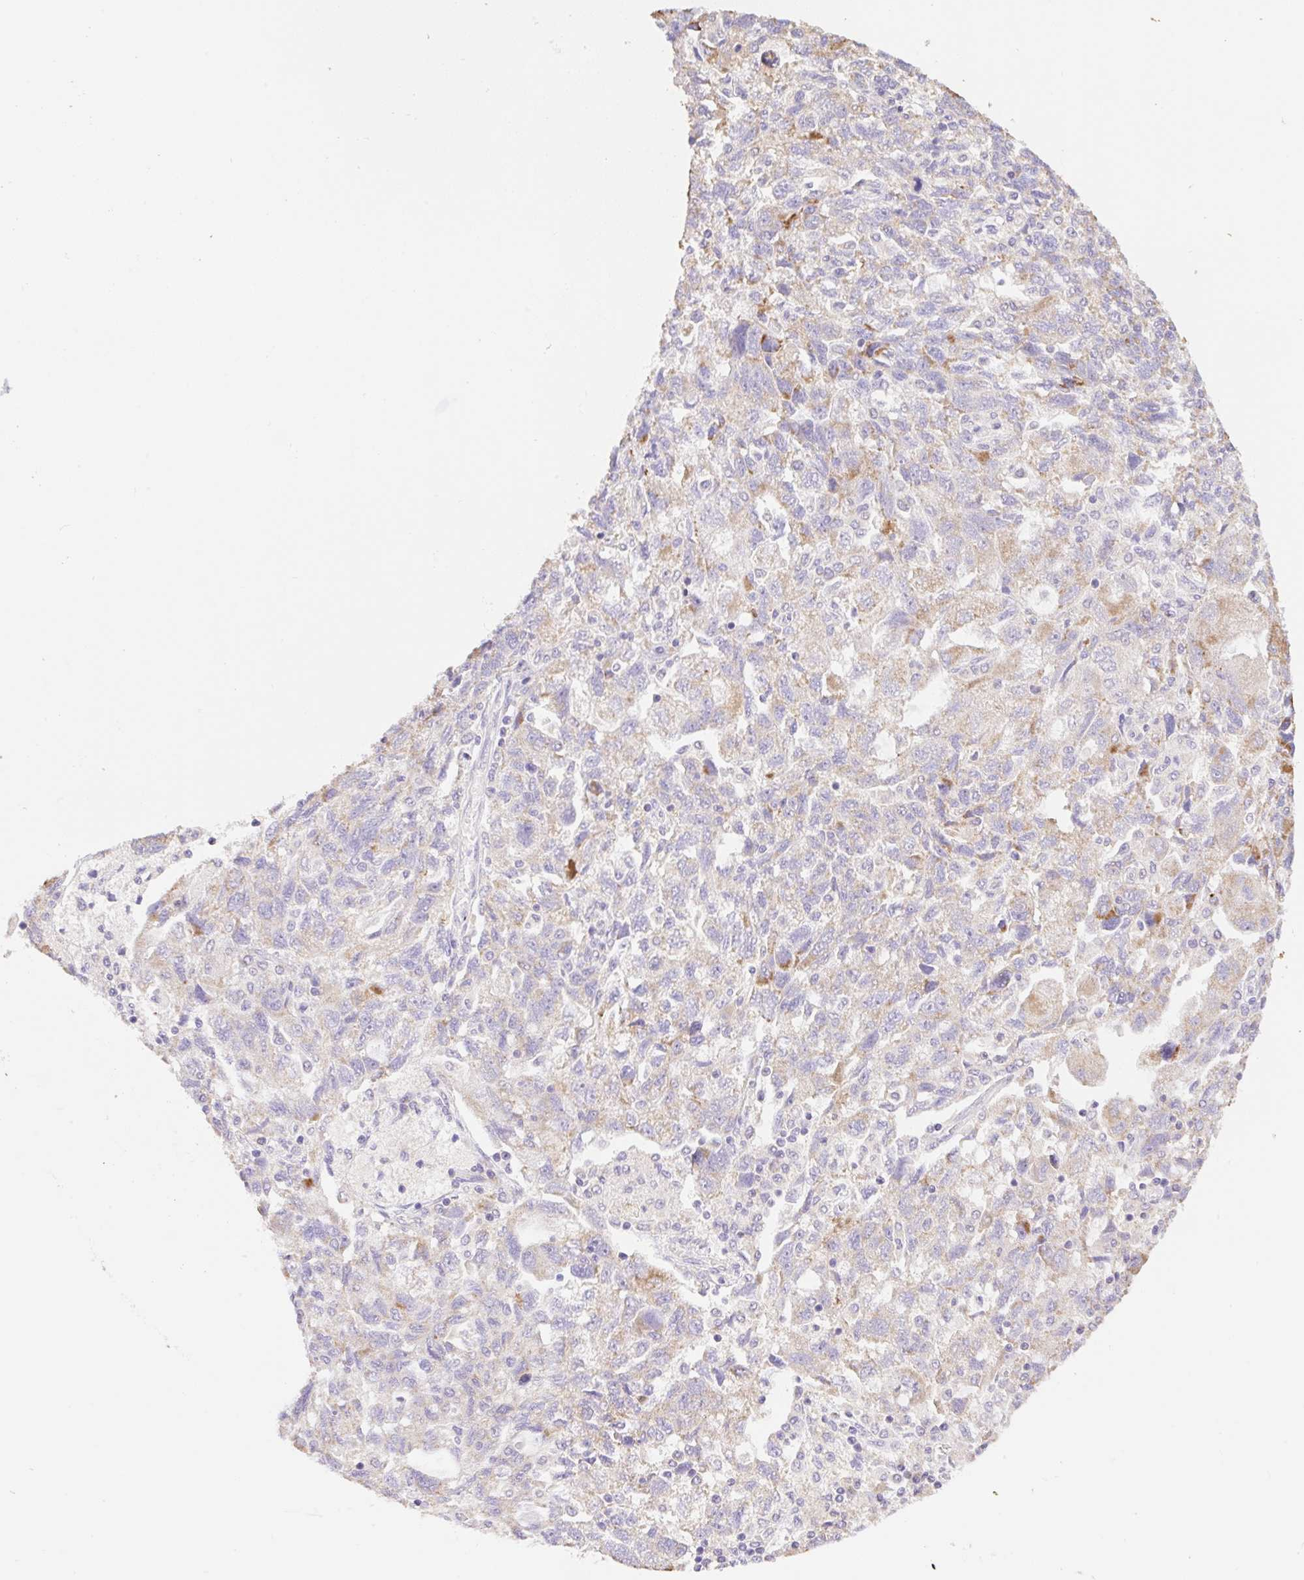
{"staining": {"intensity": "weak", "quantity": "25%-75%", "location": "cytoplasmic/membranous"}, "tissue": "ovarian cancer", "cell_type": "Tumor cells", "image_type": "cancer", "snomed": [{"axis": "morphology", "description": "Carcinoma, NOS"}, {"axis": "morphology", "description": "Cystadenocarcinoma, serous, NOS"}, {"axis": "topography", "description": "Ovary"}], "caption": "IHC histopathology image of neoplastic tissue: ovarian cancer stained using immunohistochemistry (IHC) demonstrates low levels of weak protein expression localized specifically in the cytoplasmic/membranous of tumor cells, appearing as a cytoplasmic/membranous brown color.", "gene": "COPZ2", "patient": {"sex": "female", "age": 69}}